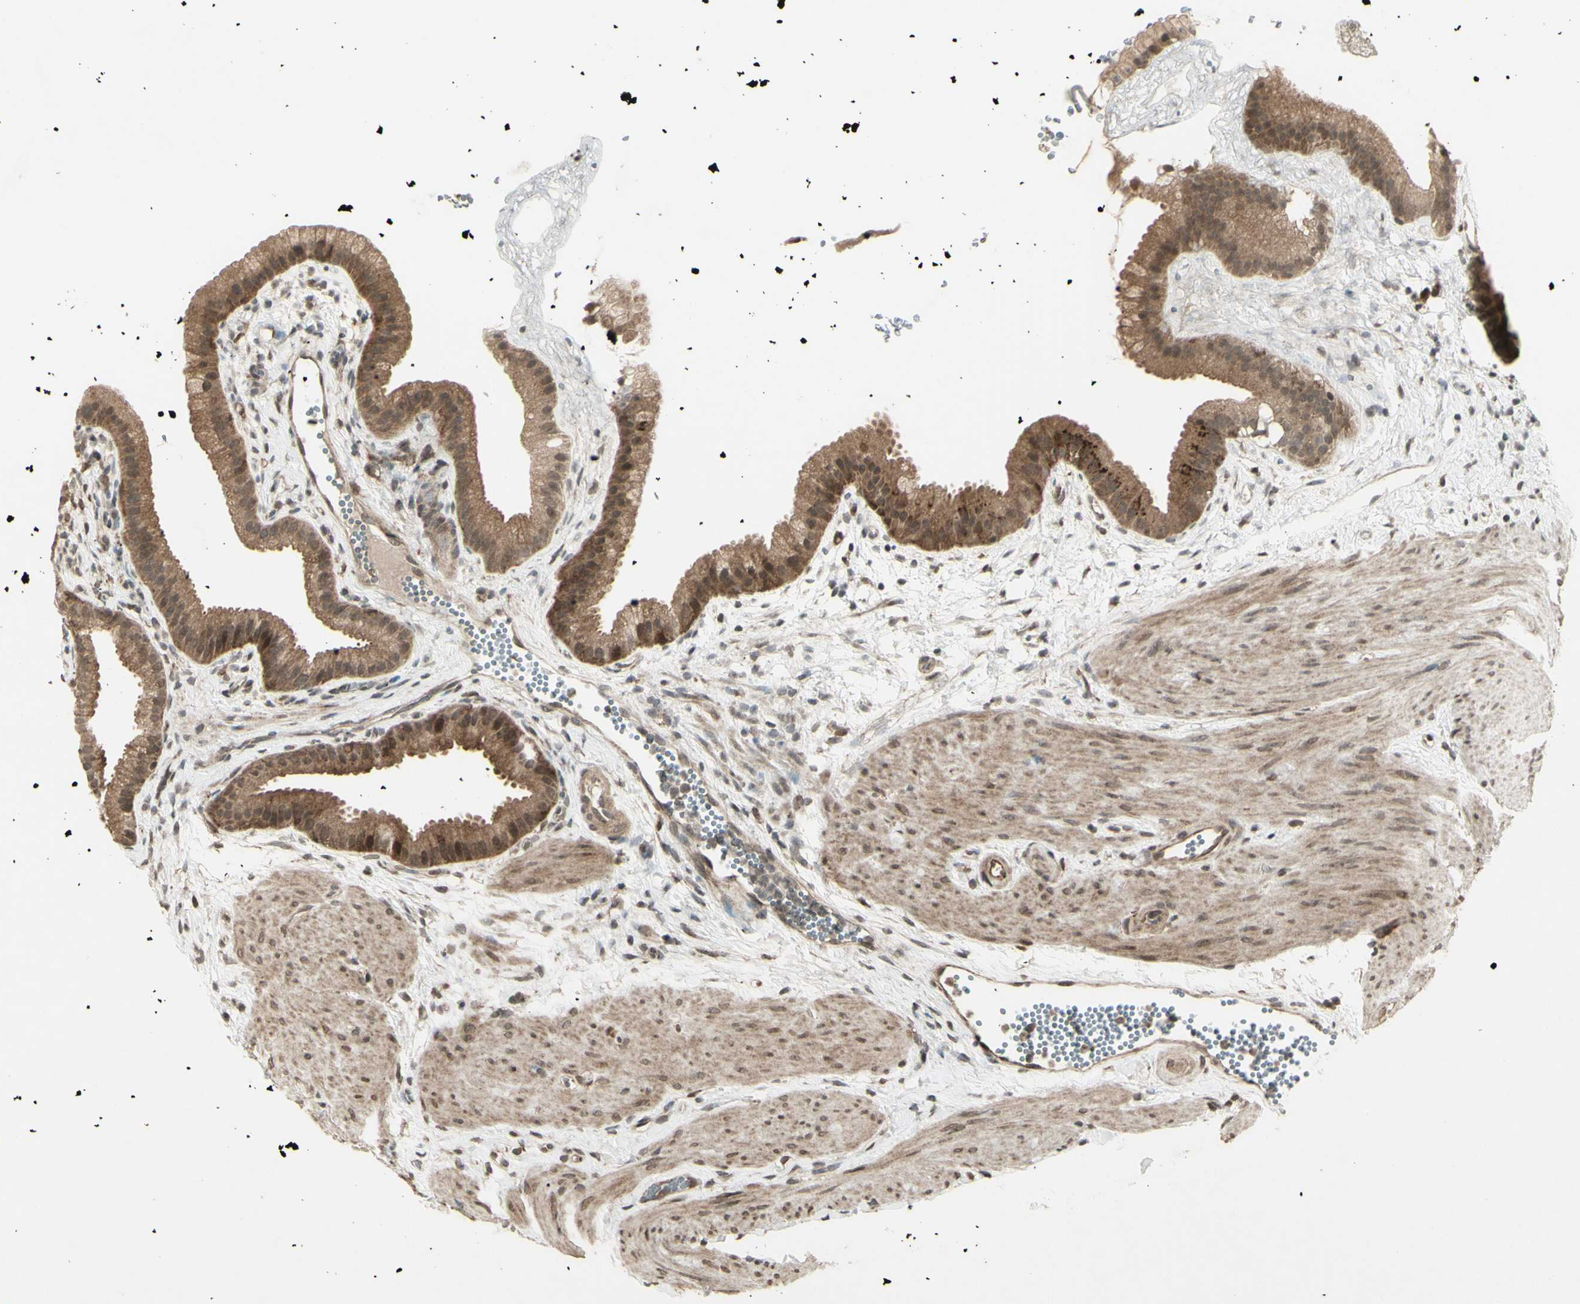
{"staining": {"intensity": "moderate", "quantity": ">75%", "location": "cytoplasmic/membranous"}, "tissue": "gallbladder", "cell_type": "Glandular cells", "image_type": "normal", "snomed": [{"axis": "morphology", "description": "Normal tissue, NOS"}, {"axis": "topography", "description": "Gallbladder"}], "caption": "Protein expression analysis of unremarkable gallbladder exhibits moderate cytoplasmic/membranous staining in approximately >75% of glandular cells. (Brightfield microscopy of DAB IHC at high magnification).", "gene": "BLNK", "patient": {"sex": "female", "age": 64}}